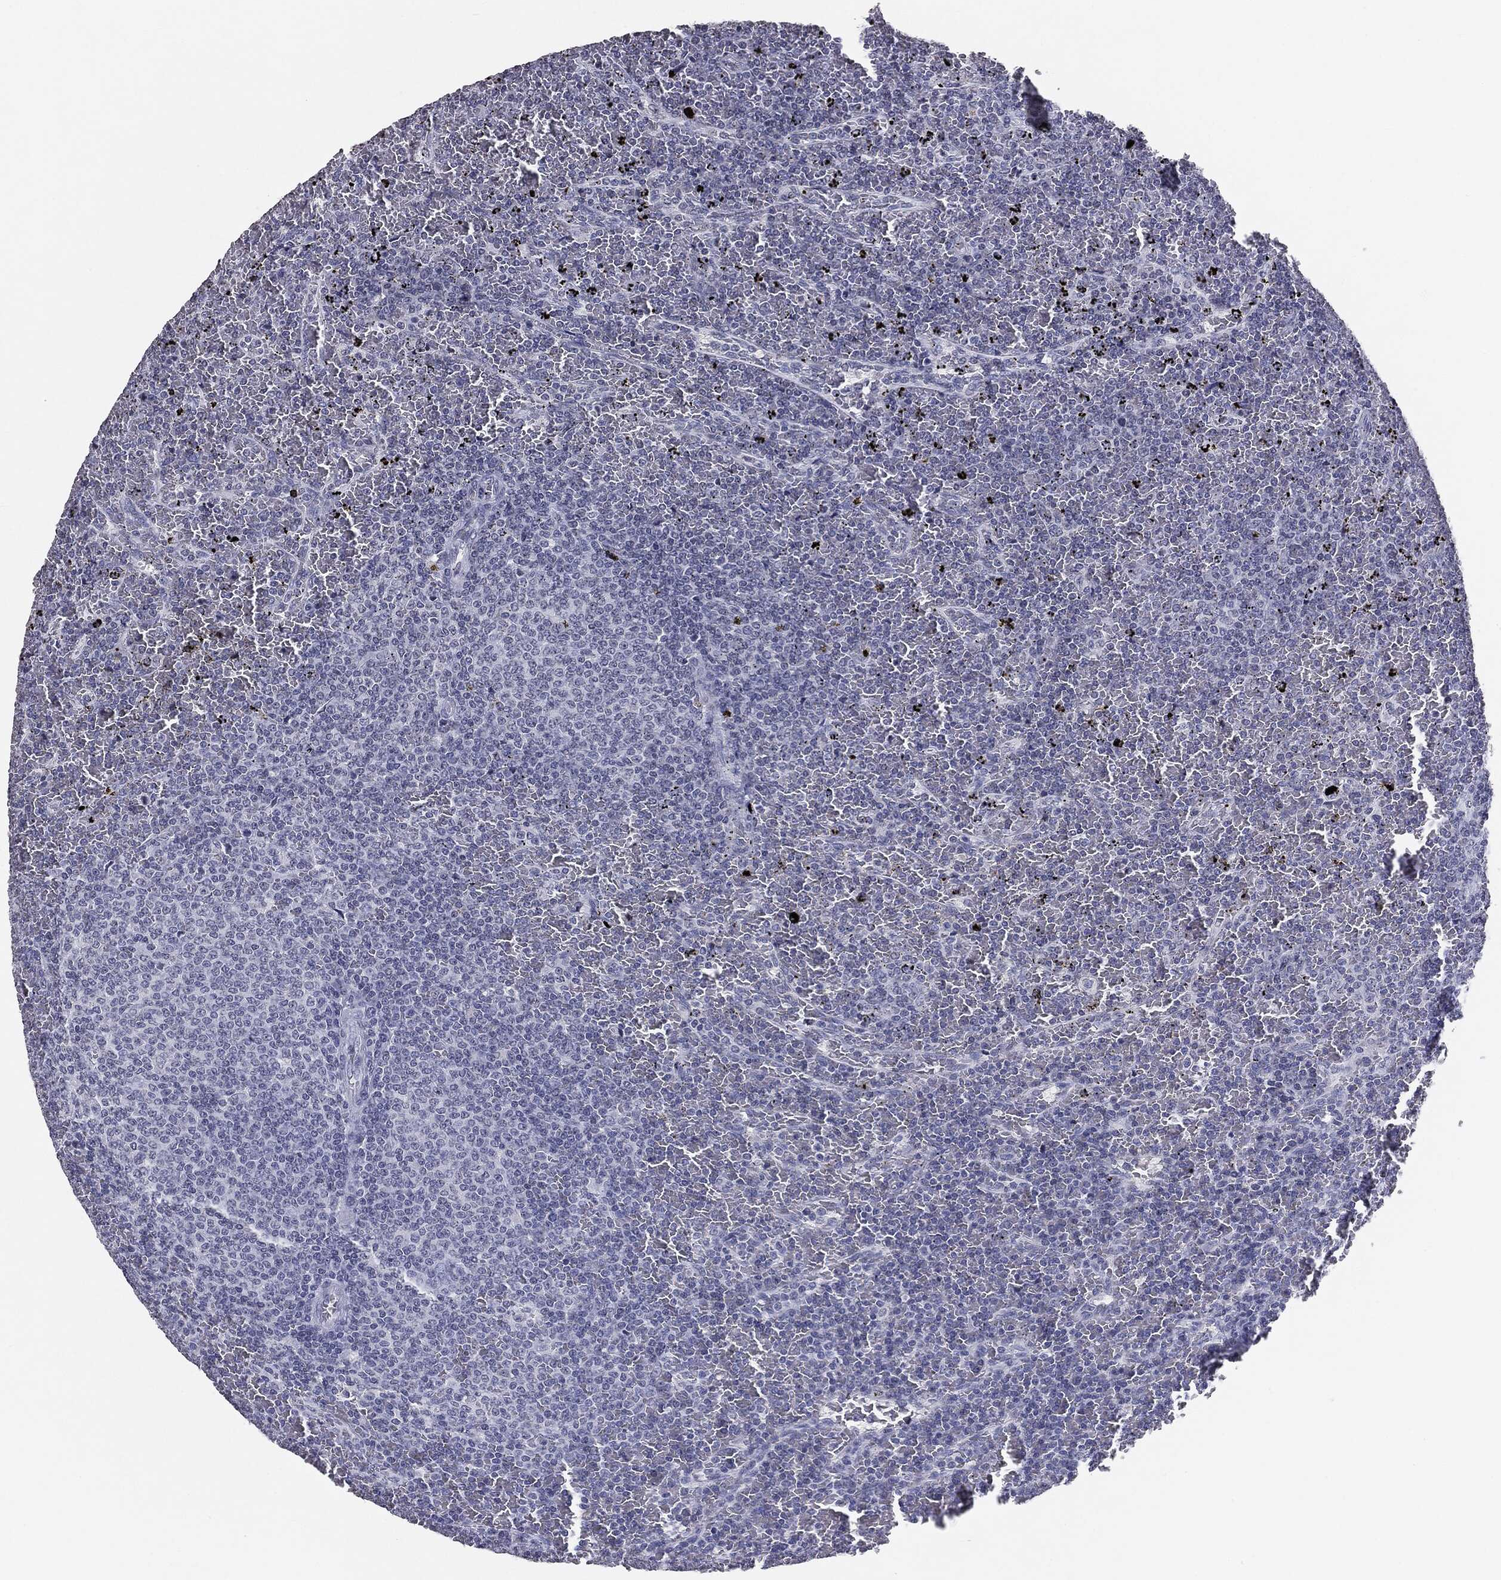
{"staining": {"intensity": "negative", "quantity": "none", "location": "none"}, "tissue": "lymphoma", "cell_type": "Tumor cells", "image_type": "cancer", "snomed": [{"axis": "morphology", "description": "Malignant lymphoma, non-Hodgkin's type, Low grade"}, {"axis": "topography", "description": "Spleen"}], "caption": "DAB (3,3'-diaminobenzidine) immunohistochemical staining of human lymphoma shows no significant staining in tumor cells.", "gene": "SERPINB4", "patient": {"sex": "female", "age": 77}}